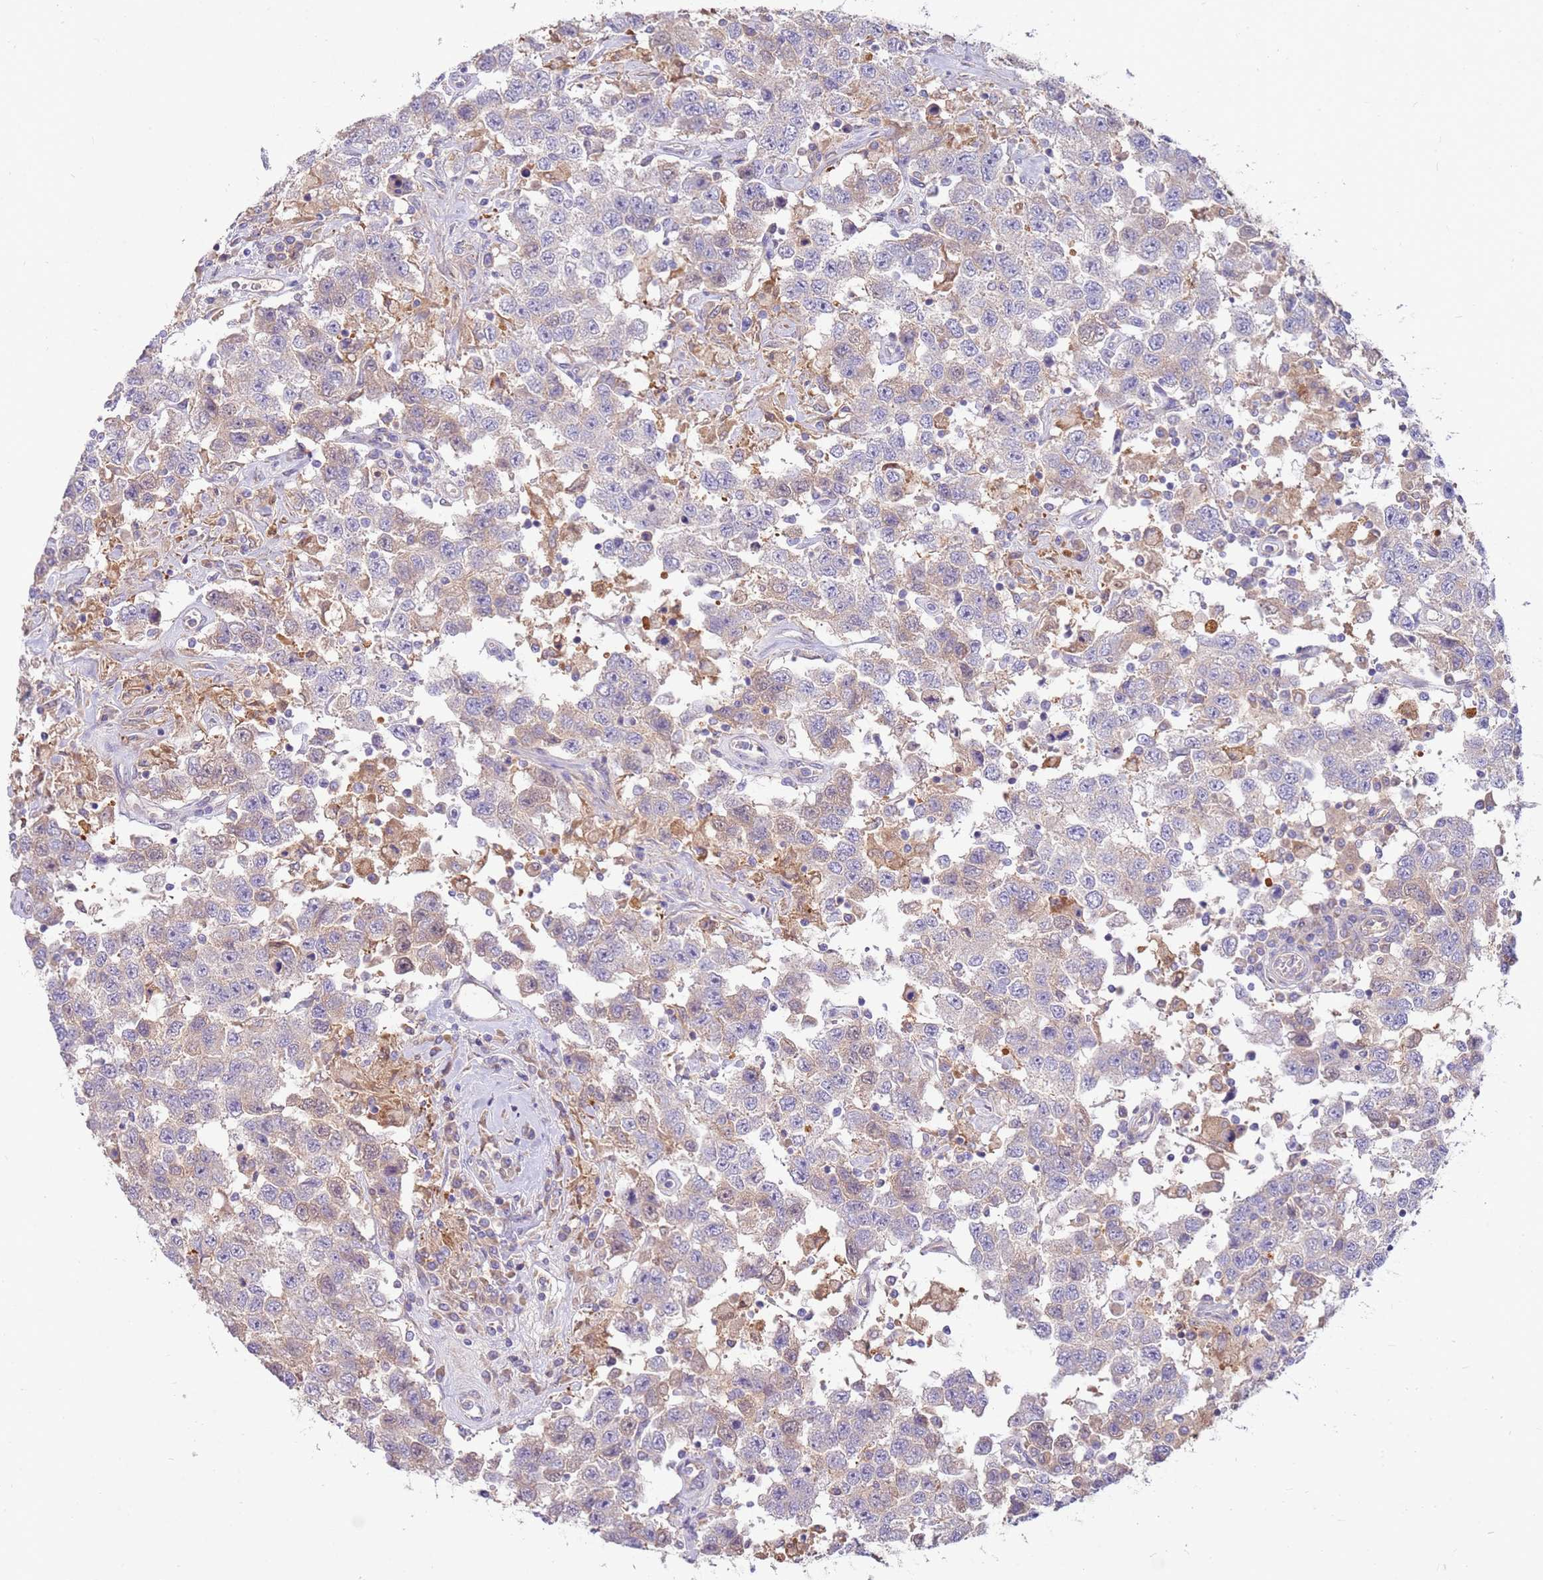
{"staining": {"intensity": "negative", "quantity": "none", "location": "none"}, "tissue": "testis cancer", "cell_type": "Tumor cells", "image_type": "cancer", "snomed": [{"axis": "morphology", "description": "Seminoma, NOS"}, {"axis": "topography", "description": "Testis"}], "caption": "Seminoma (testis) stained for a protein using immunohistochemistry (IHC) reveals no expression tumor cells.", "gene": "SLC44A4", "patient": {"sex": "male", "age": 41}}